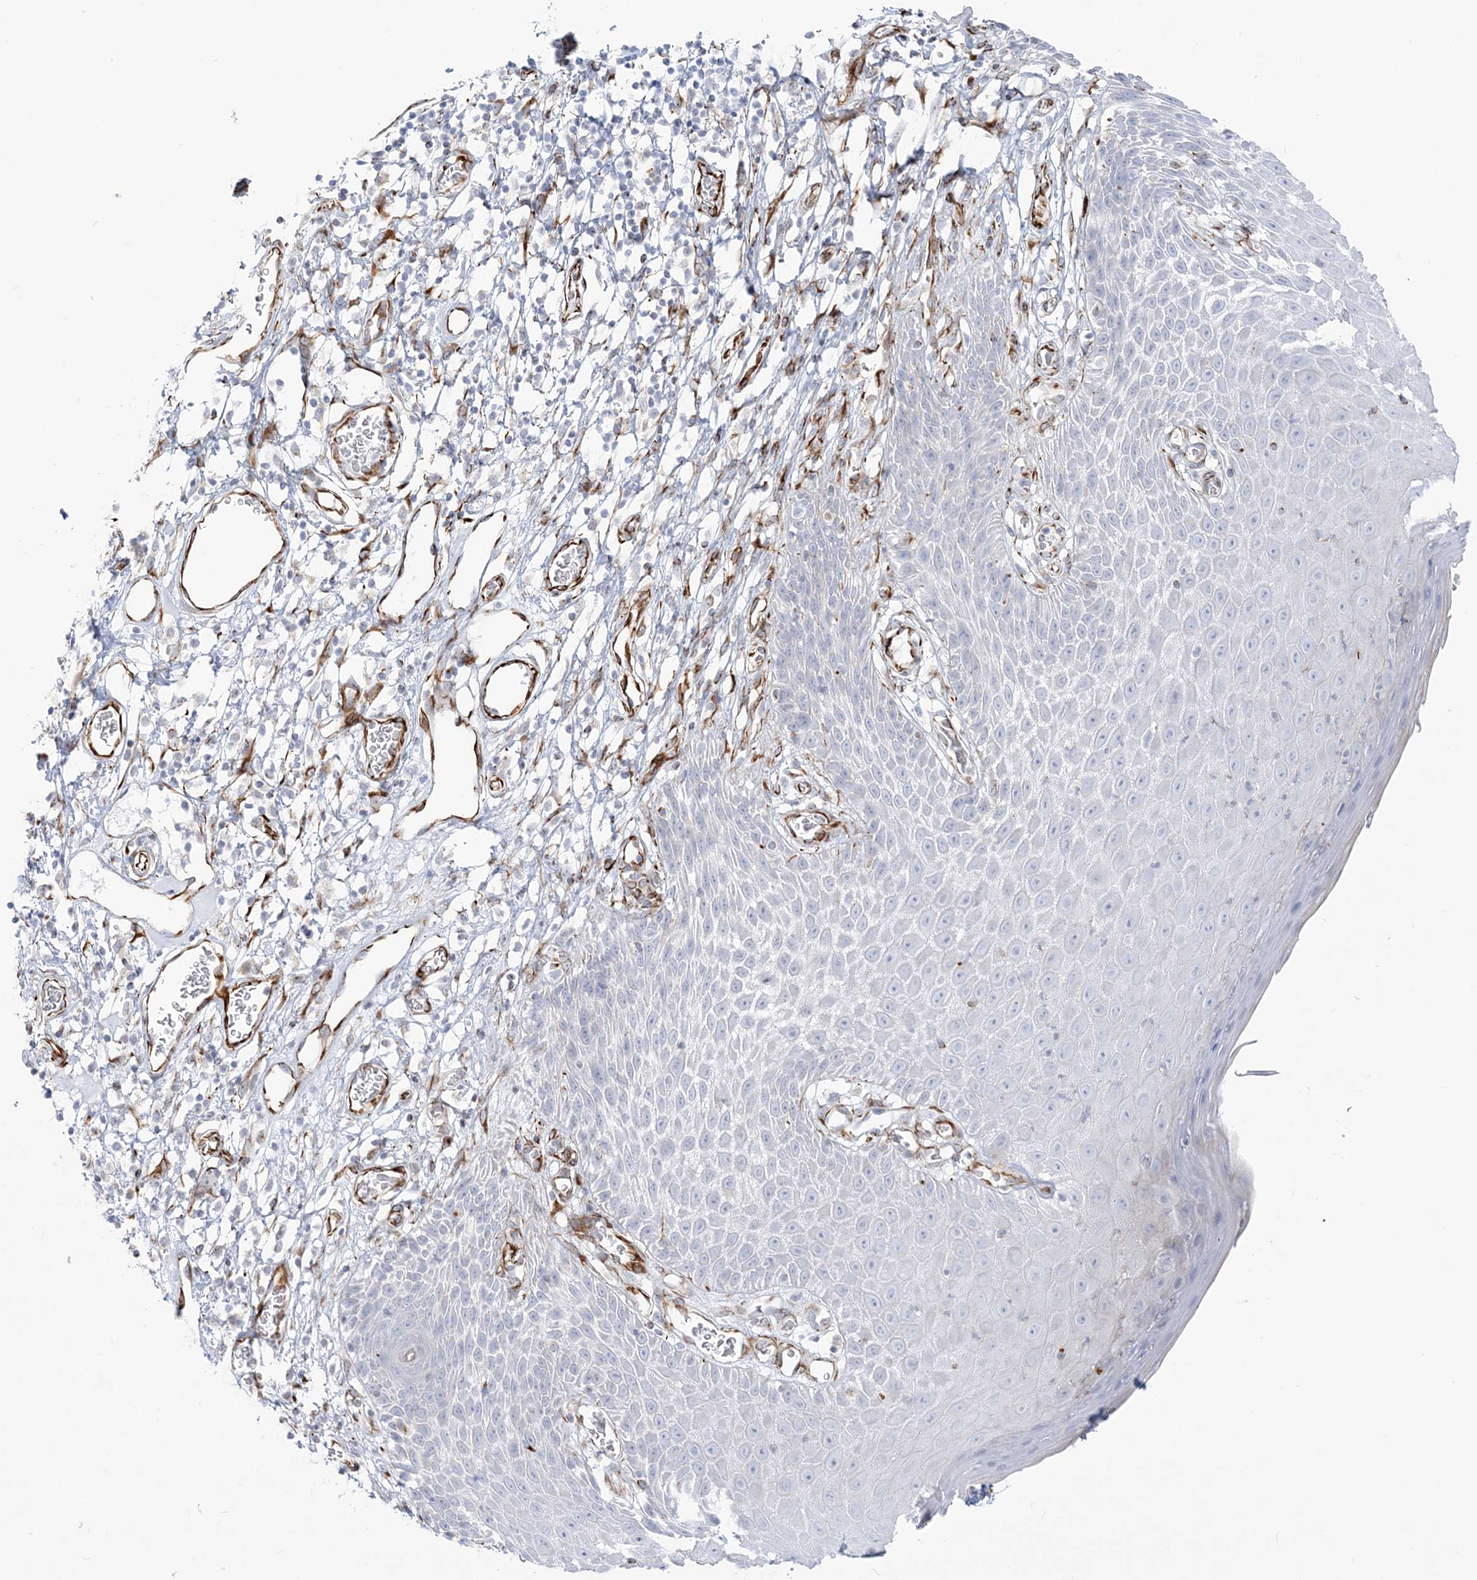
{"staining": {"intensity": "weak", "quantity": "<25%", "location": "cytoplasmic/membranous"}, "tissue": "skin", "cell_type": "Epidermal cells", "image_type": "normal", "snomed": [{"axis": "morphology", "description": "Normal tissue, NOS"}, {"axis": "topography", "description": "Vulva"}], "caption": "Epidermal cells show no significant positivity in unremarkable skin. (IHC, brightfield microscopy, high magnification).", "gene": "PPIL6", "patient": {"sex": "female", "age": 68}}